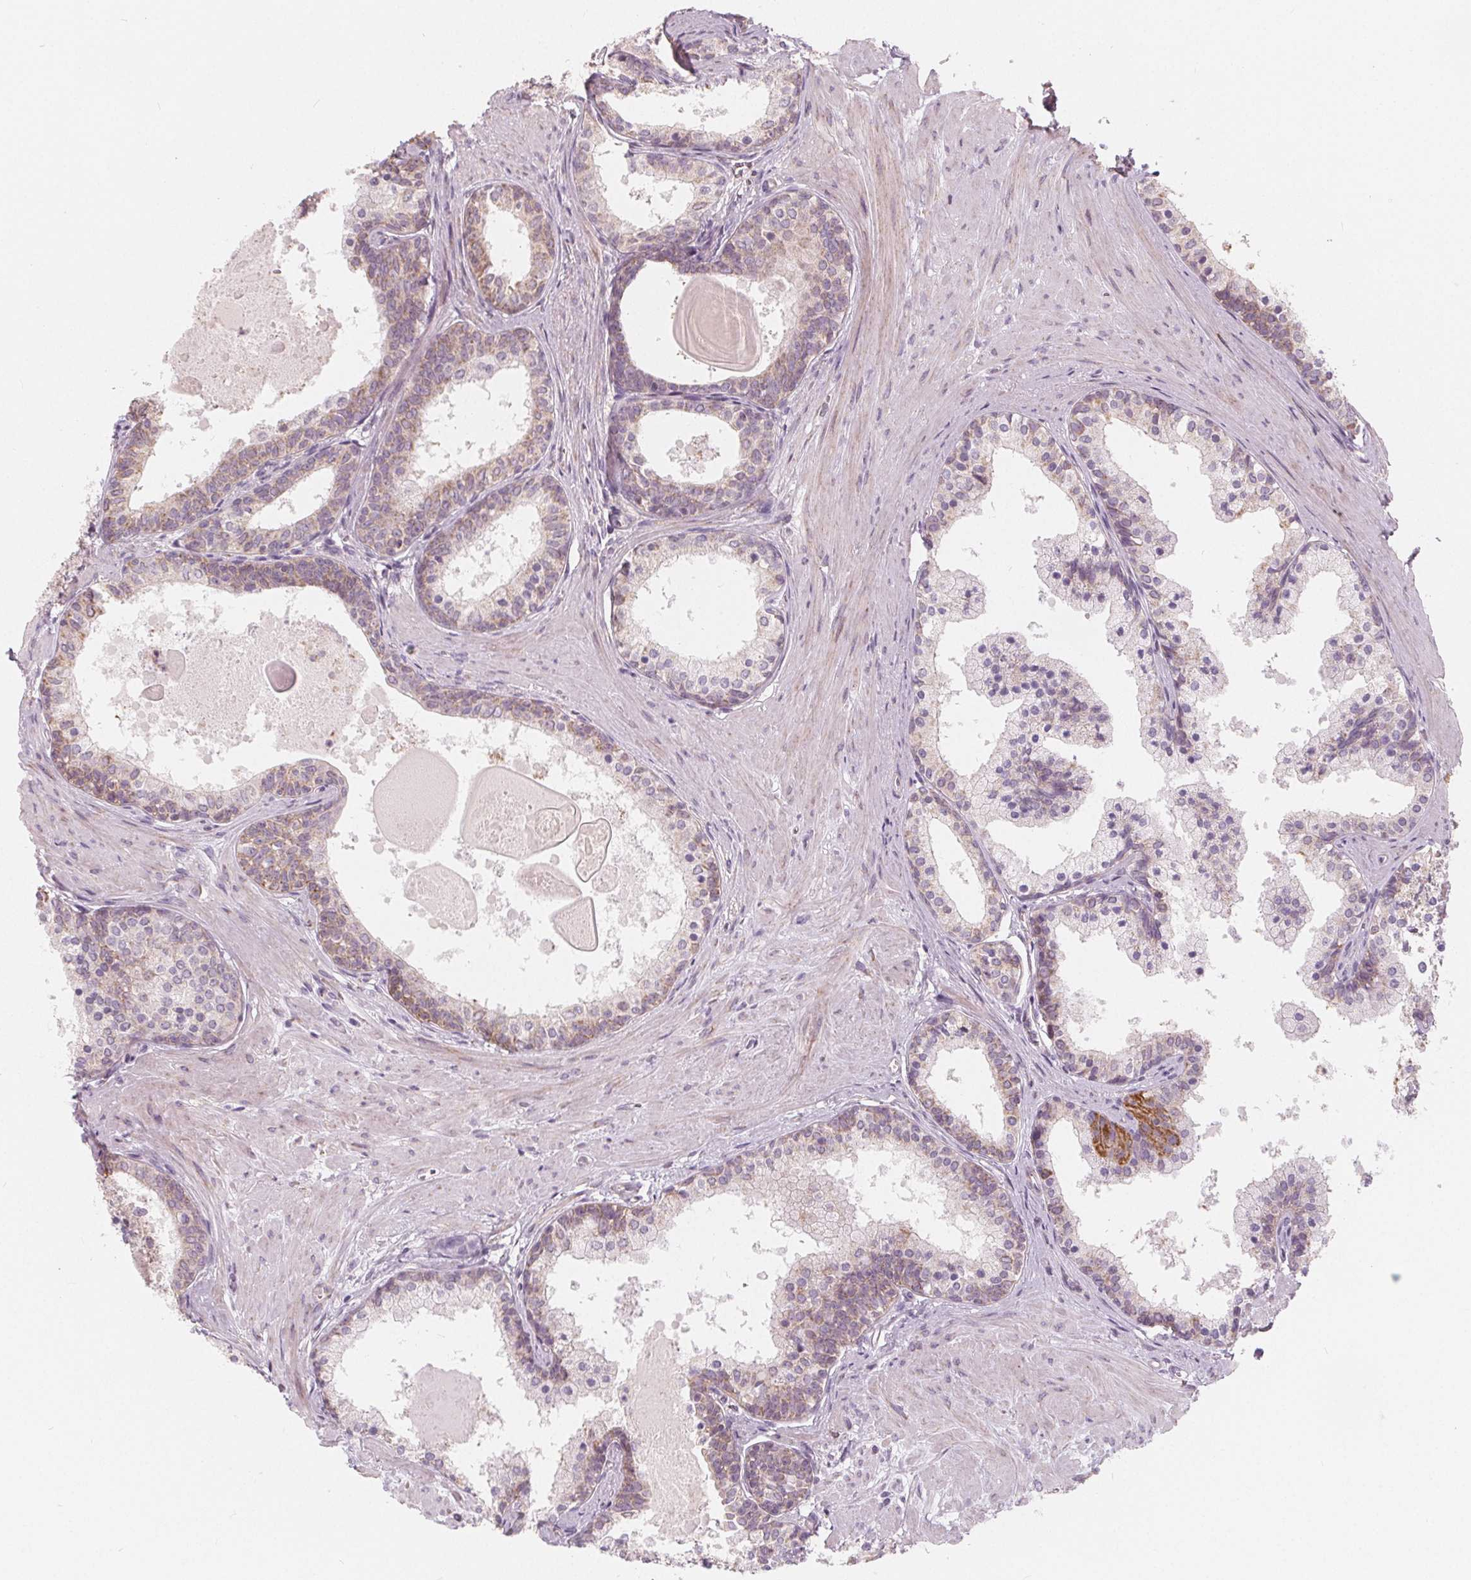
{"staining": {"intensity": "weak", "quantity": "25%-75%", "location": "cytoplasmic/membranous"}, "tissue": "prostate", "cell_type": "Glandular cells", "image_type": "normal", "snomed": [{"axis": "morphology", "description": "Normal tissue, NOS"}, {"axis": "topography", "description": "Prostate"}], "caption": "The histopathology image demonstrates staining of normal prostate, revealing weak cytoplasmic/membranous protein staining (brown color) within glandular cells. The staining was performed using DAB to visualize the protein expression in brown, while the nuclei were stained in blue with hematoxylin (Magnification: 20x).", "gene": "NUP210L", "patient": {"sex": "male", "age": 61}}